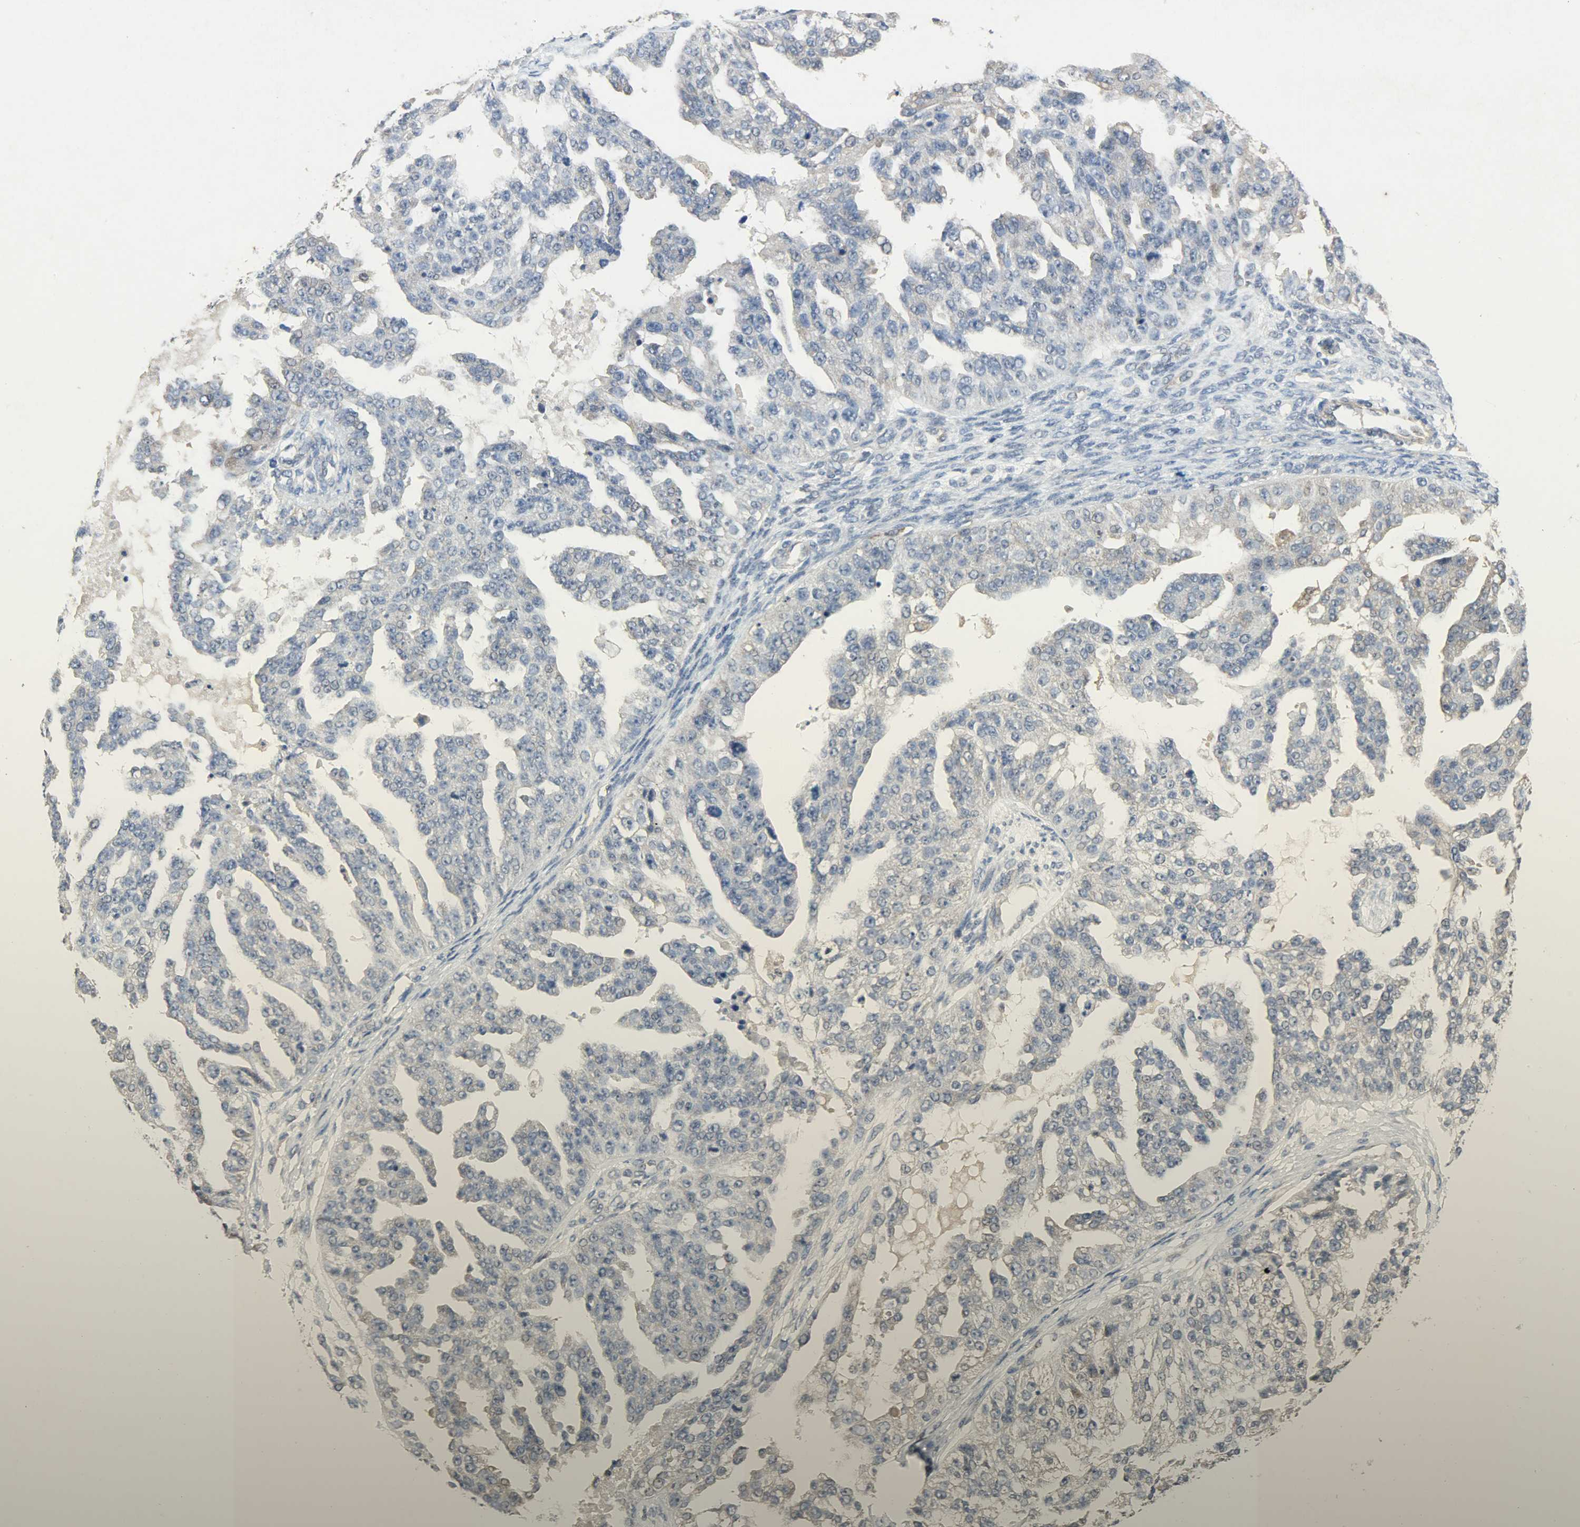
{"staining": {"intensity": "weak", "quantity": "25%-75%", "location": "cytoplasmic/membranous"}, "tissue": "ovarian cancer", "cell_type": "Tumor cells", "image_type": "cancer", "snomed": [{"axis": "morphology", "description": "Cystadenocarcinoma, serous, NOS"}, {"axis": "topography", "description": "Ovary"}], "caption": "This image exhibits immunohistochemistry staining of human ovarian cancer, with low weak cytoplasmic/membranous expression in approximately 25%-75% of tumor cells.", "gene": "TRIM21", "patient": {"sex": "female", "age": 58}}